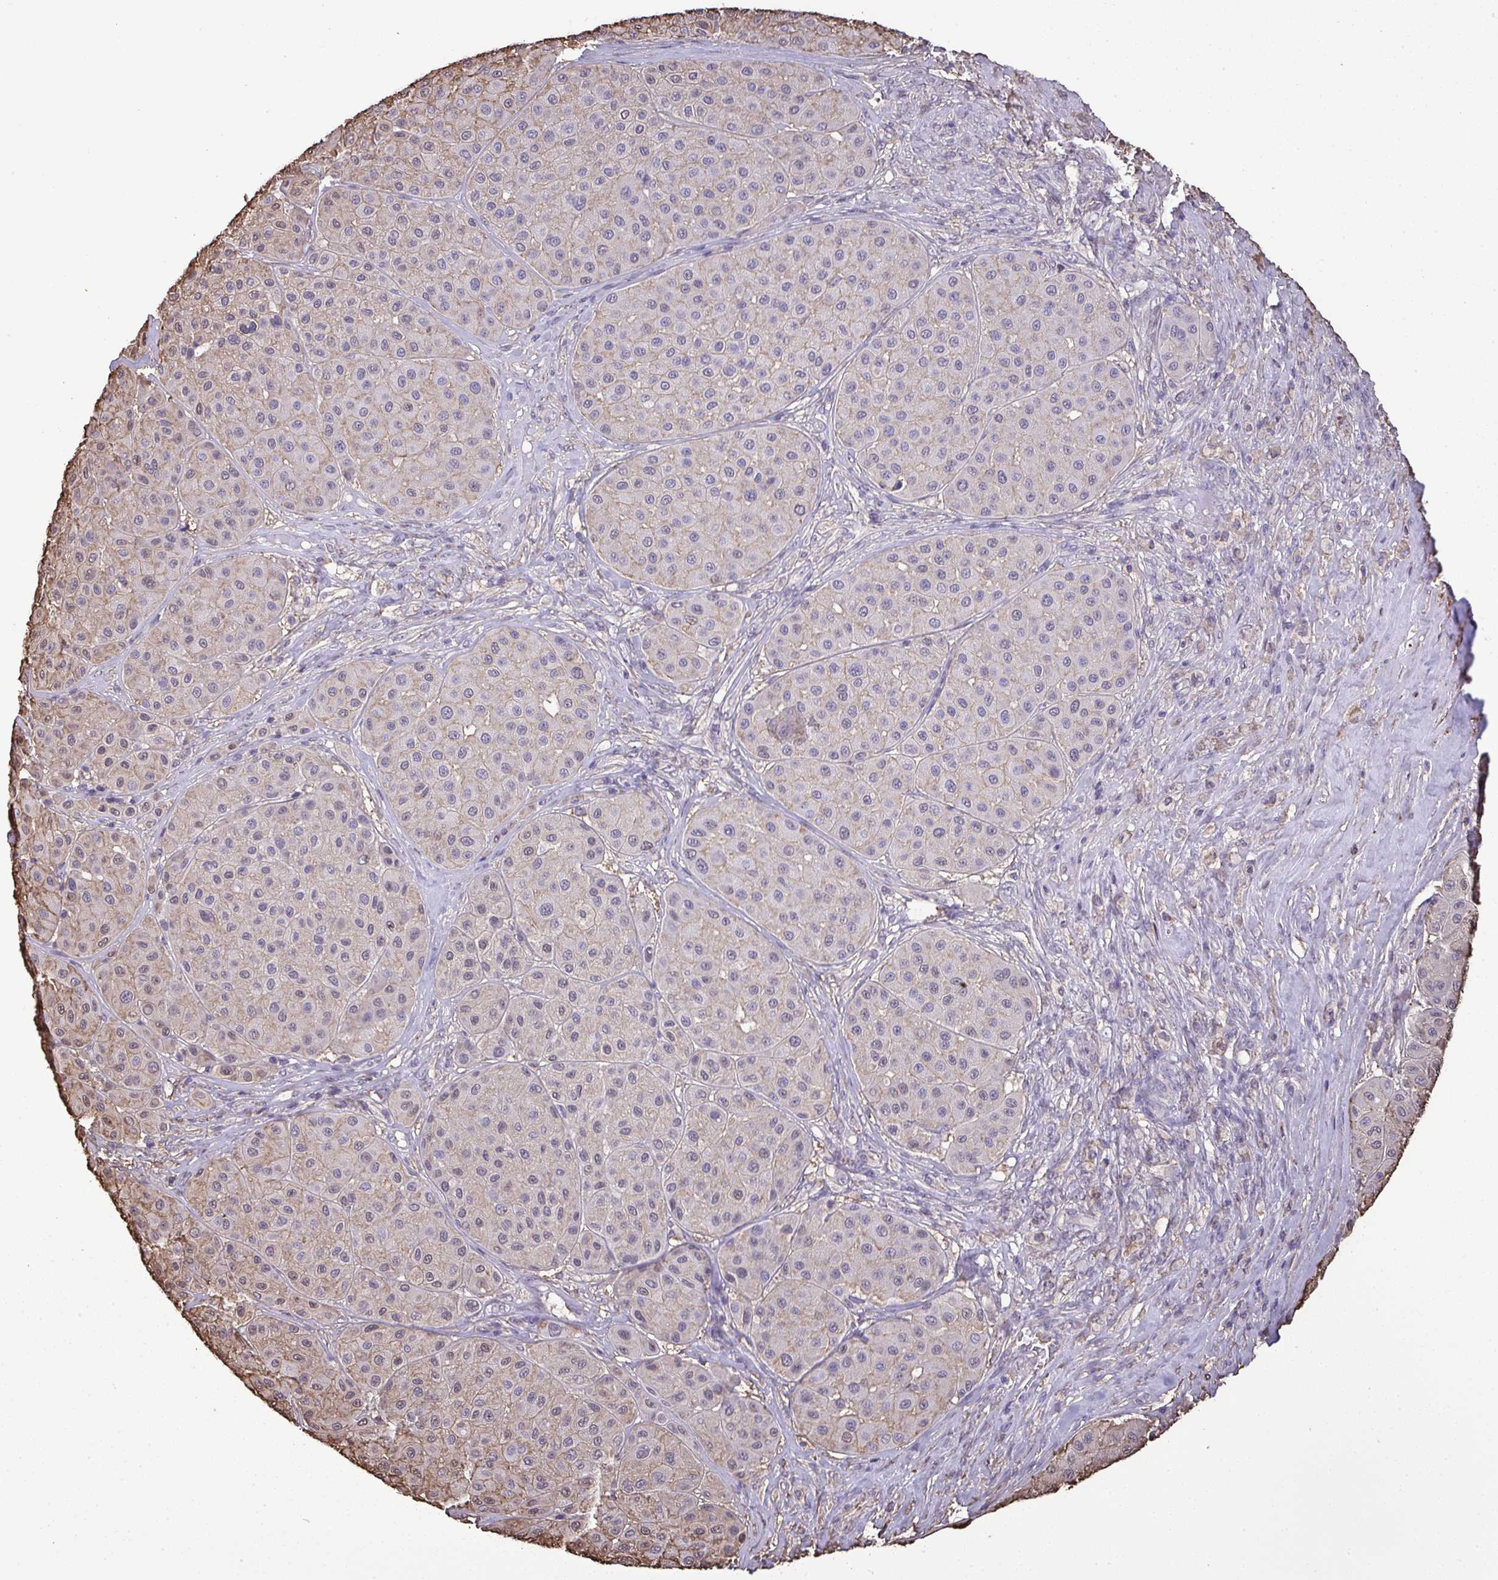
{"staining": {"intensity": "weak", "quantity": "<25%", "location": "cytoplasmic/membranous"}, "tissue": "melanoma", "cell_type": "Tumor cells", "image_type": "cancer", "snomed": [{"axis": "morphology", "description": "Malignant melanoma, Metastatic site"}, {"axis": "topography", "description": "Smooth muscle"}], "caption": "Tumor cells show no significant staining in malignant melanoma (metastatic site).", "gene": "ANXA5", "patient": {"sex": "male", "age": 41}}